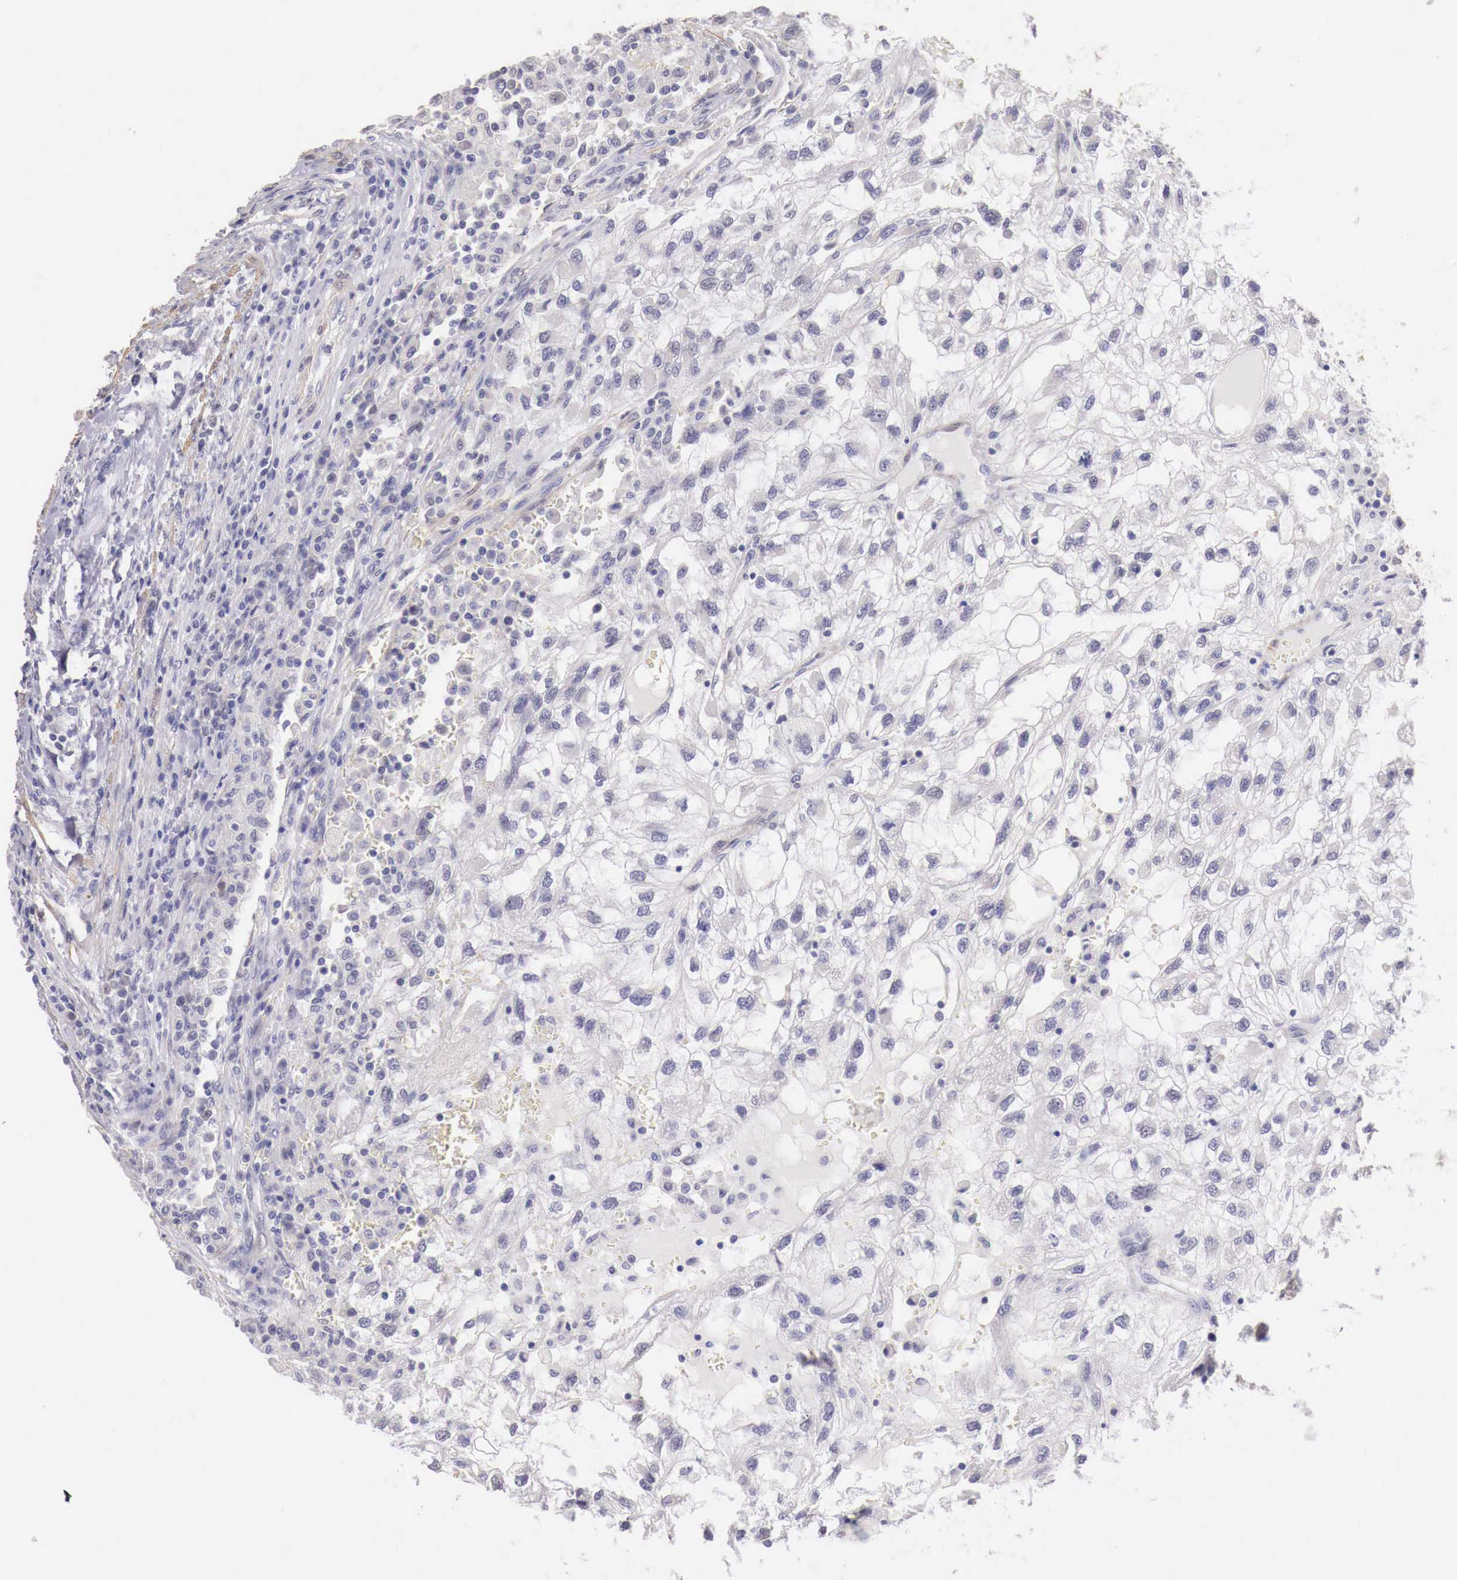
{"staining": {"intensity": "negative", "quantity": "none", "location": "none"}, "tissue": "renal cancer", "cell_type": "Tumor cells", "image_type": "cancer", "snomed": [{"axis": "morphology", "description": "Normal tissue, NOS"}, {"axis": "morphology", "description": "Adenocarcinoma, NOS"}, {"axis": "topography", "description": "Kidney"}], "caption": "Immunohistochemistry (IHC) image of neoplastic tissue: human renal adenocarcinoma stained with DAB displays no significant protein staining in tumor cells. (DAB immunohistochemistry (IHC) with hematoxylin counter stain).", "gene": "ENOX2", "patient": {"sex": "male", "age": 71}}